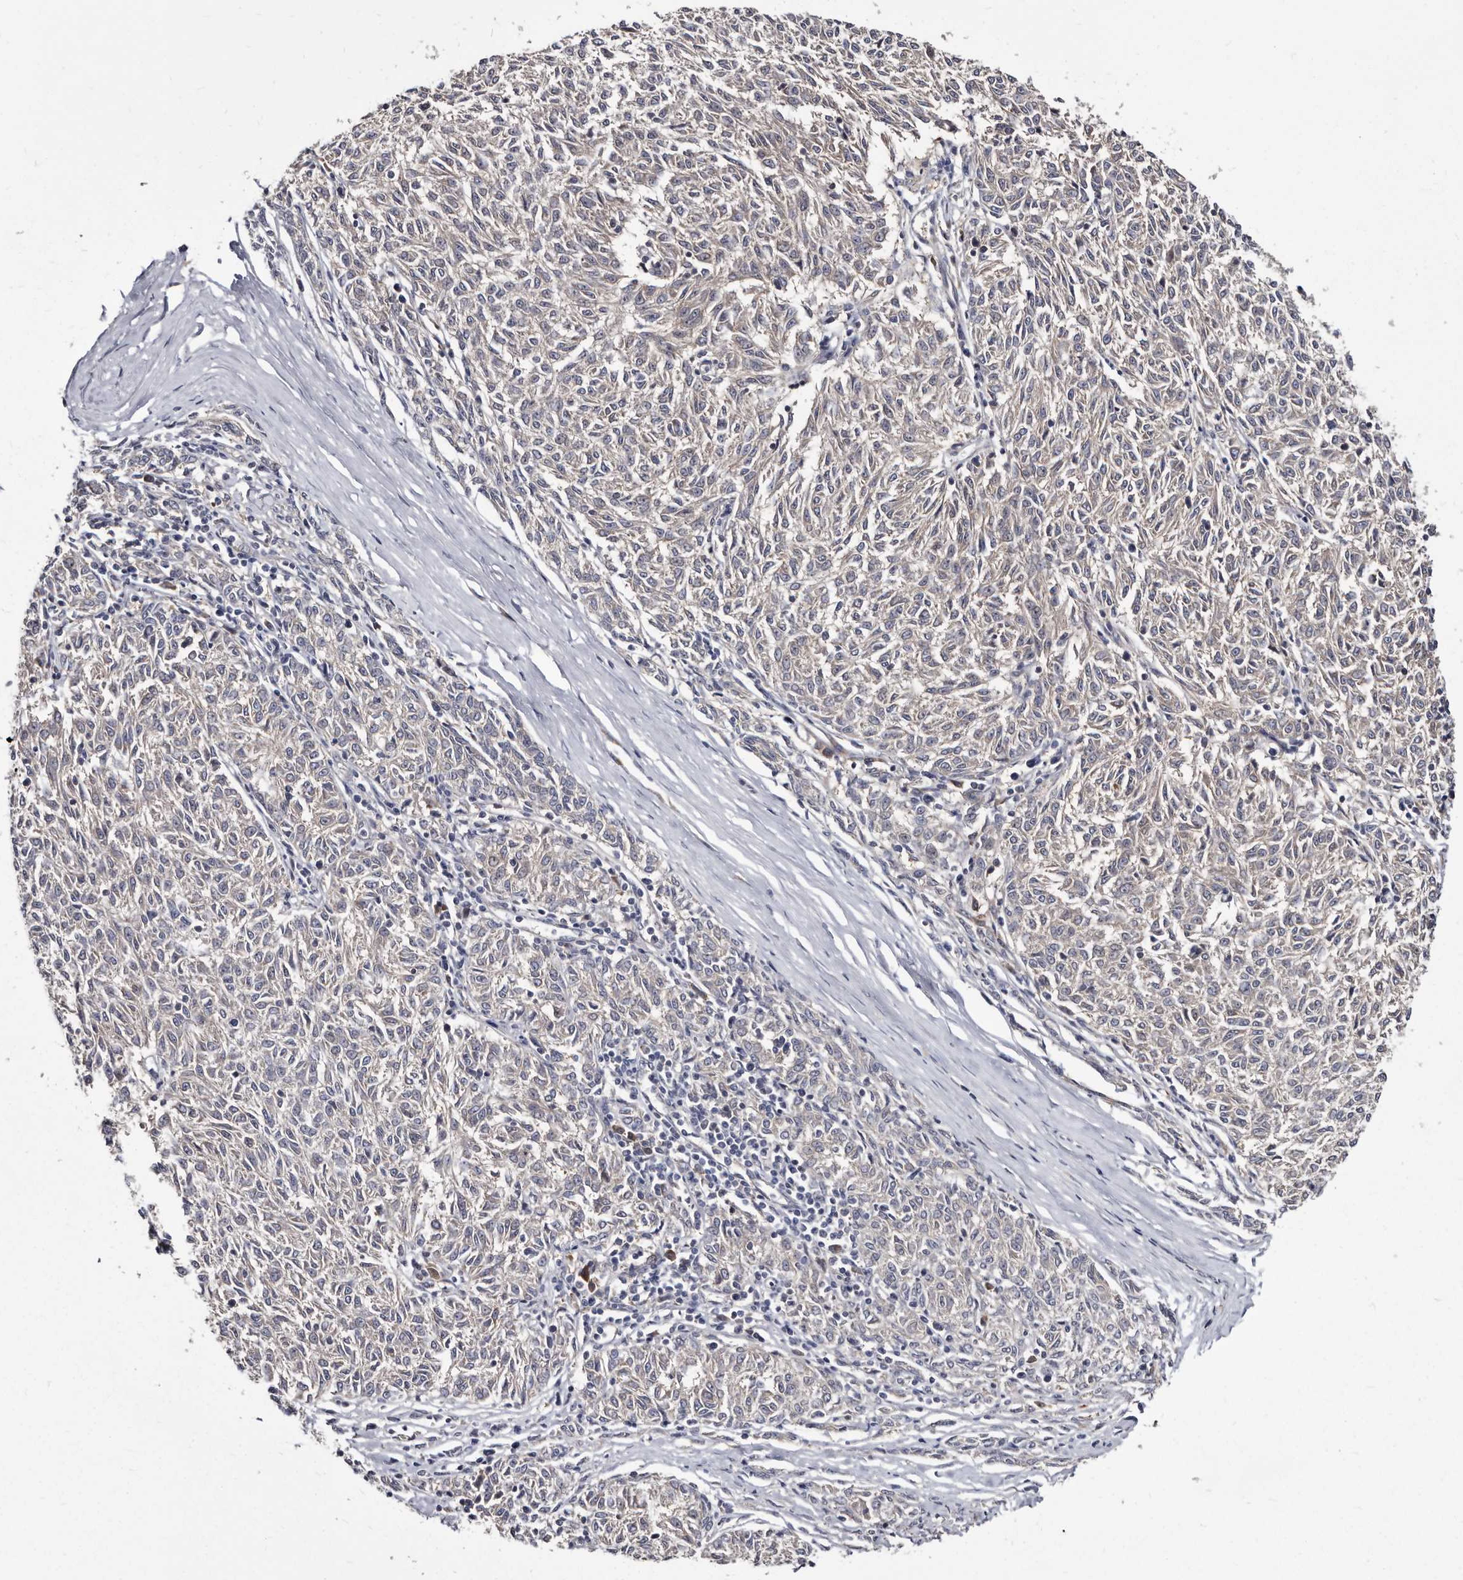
{"staining": {"intensity": "negative", "quantity": "none", "location": "none"}, "tissue": "melanoma", "cell_type": "Tumor cells", "image_type": "cancer", "snomed": [{"axis": "morphology", "description": "Malignant melanoma, NOS"}, {"axis": "topography", "description": "Skin"}], "caption": "Protein analysis of malignant melanoma demonstrates no significant staining in tumor cells.", "gene": "ABCF2", "patient": {"sex": "female", "age": 72}}